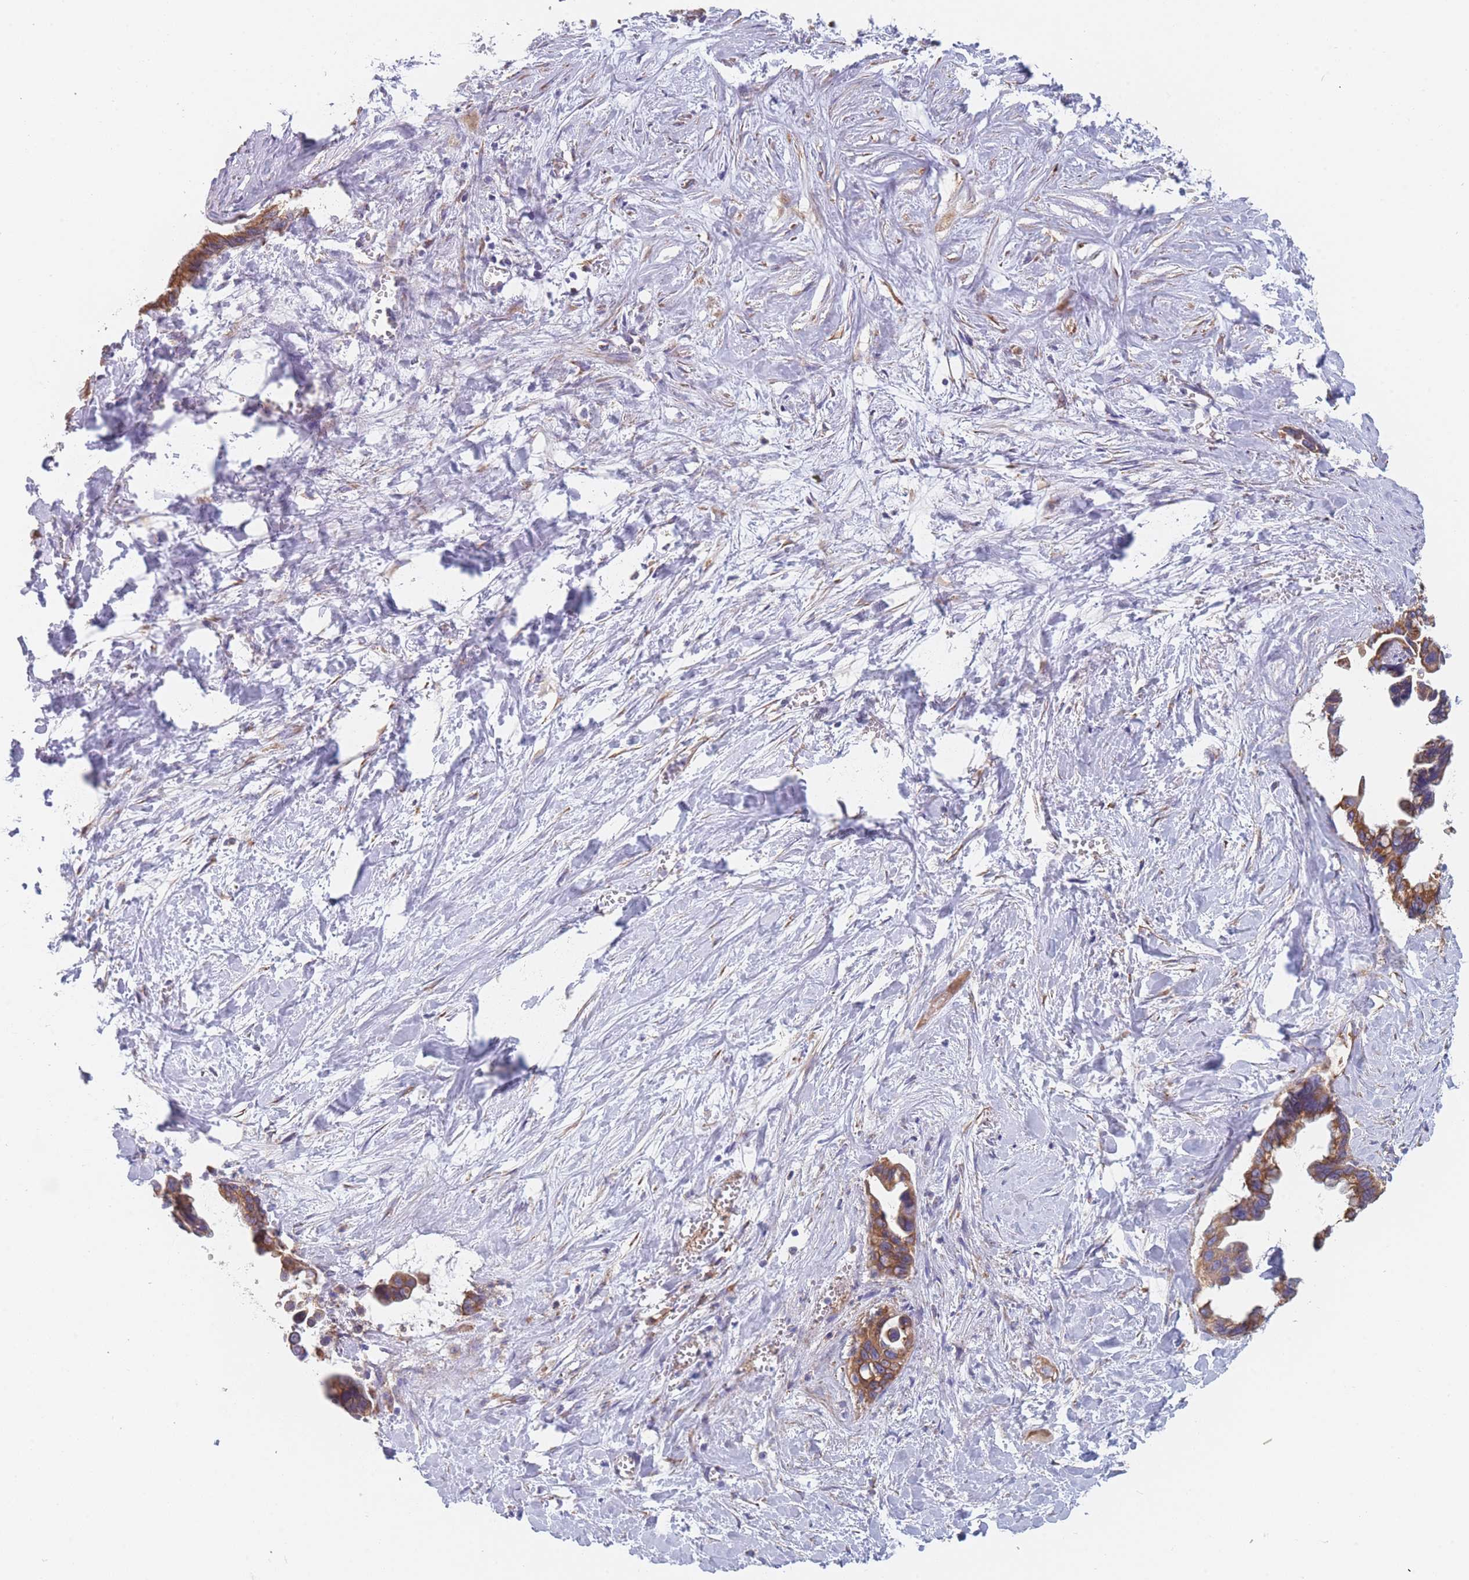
{"staining": {"intensity": "moderate", "quantity": ">75%", "location": "cytoplasmic/membranous"}, "tissue": "pancreatic cancer", "cell_type": "Tumor cells", "image_type": "cancer", "snomed": [{"axis": "morphology", "description": "Adenocarcinoma, NOS"}, {"axis": "topography", "description": "Pancreas"}], "caption": "Immunohistochemical staining of human adenocarcinoma (pancreatic) reveals medium levels of moderate cytoplasmic/membranous protein positivity in about >75% of tumor cells.", "gene": "OR7C2", "patient": {"sex": "male", "age": 61}}